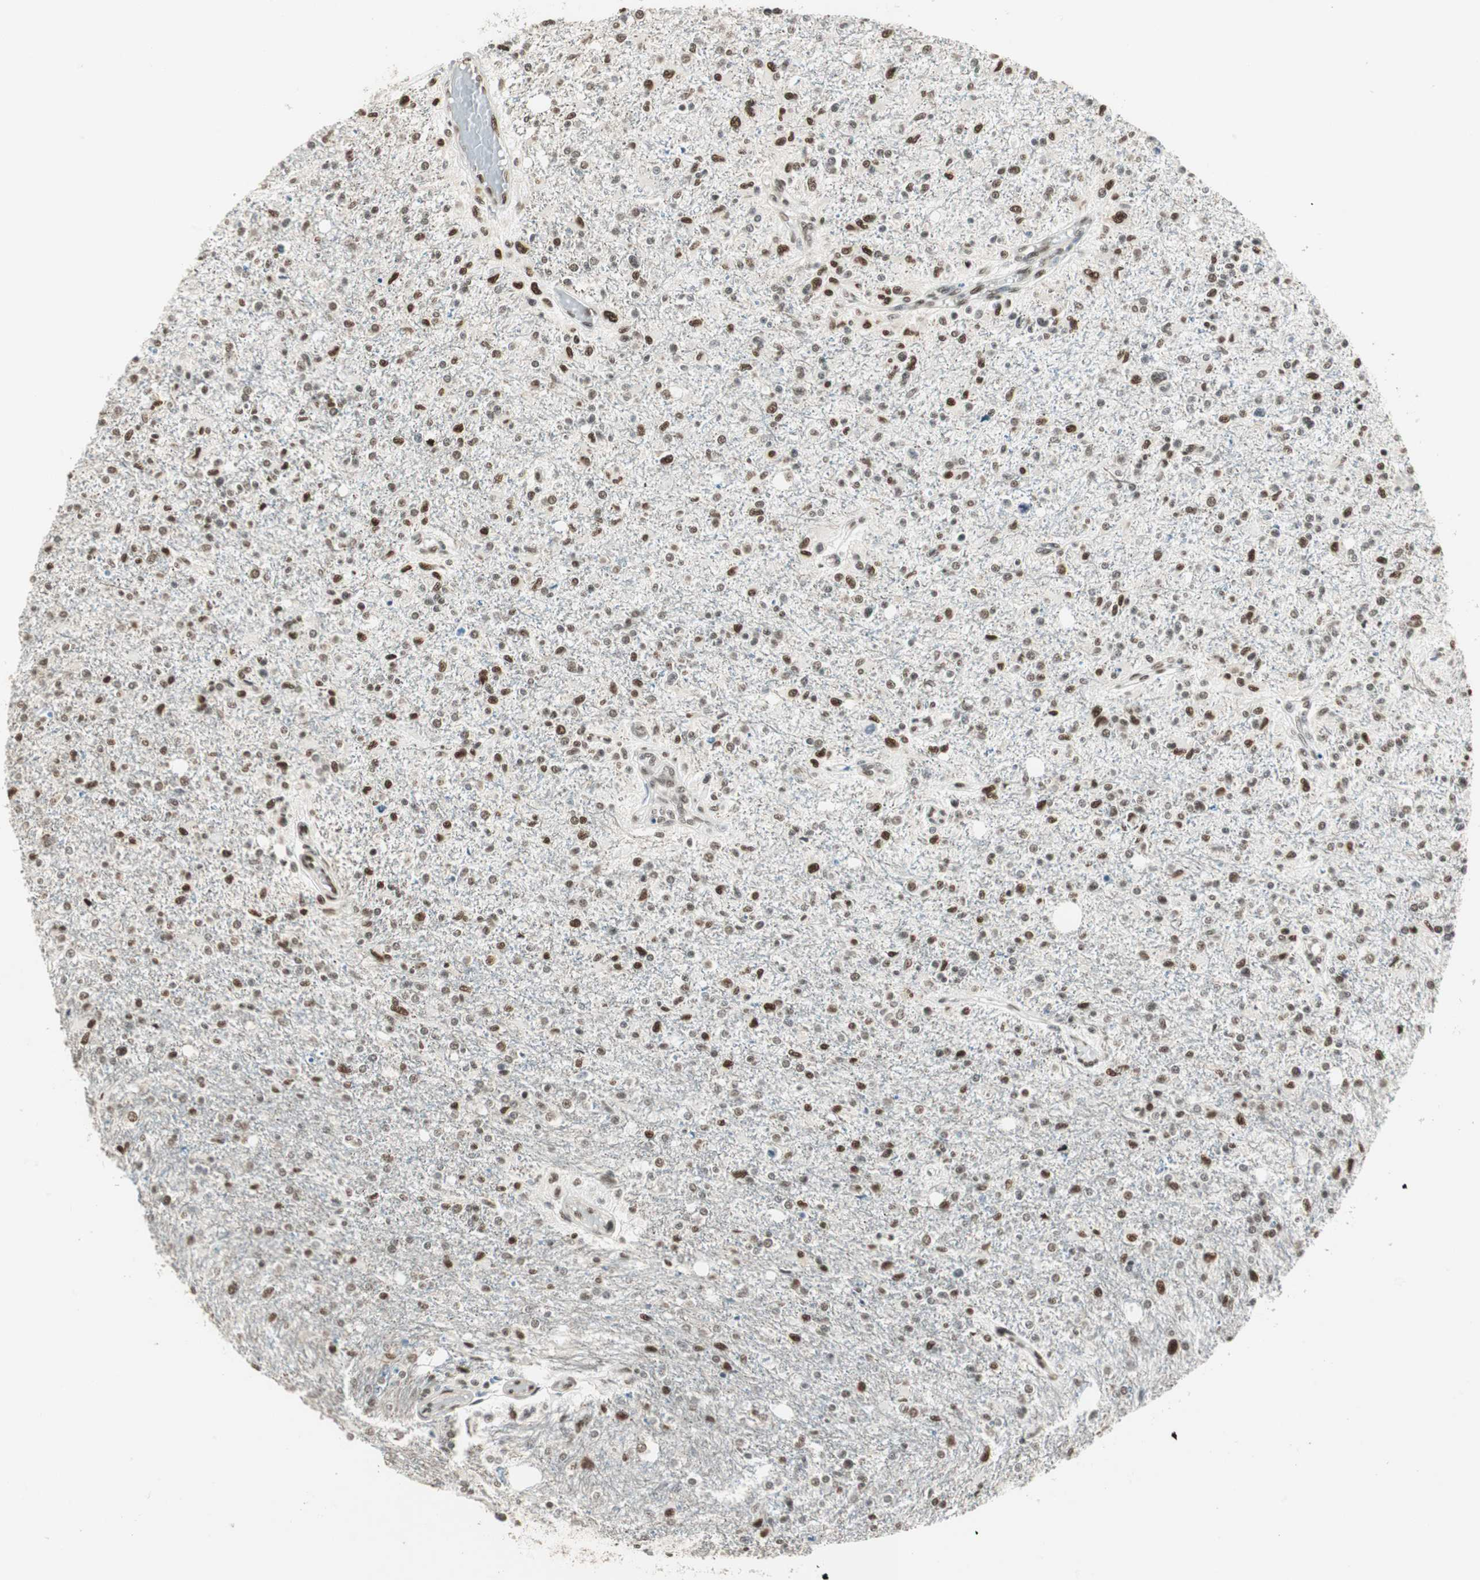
{"staining": {"intensity": "strong", "quantity": ">75%", "location": "nuclear"}, "tissue": "glioma", "cell_type": "Tumor cells", "image_type": "cancer", "snomed": [{"axis": "morphology", "description": "Glioma, malignant, High grade"}, {"axis": "topography", "description": "Cerebral cortex"}], "caption": "DAB (3,3'-diaminobenzidine) immunohistochemical staining of human malignant high-grade glioma exhibits strong nuclear protein expression in approximately >75% of tumor cells.", "gene": "ZBTB17", "patient": {"sex": "male", "age": 76}}